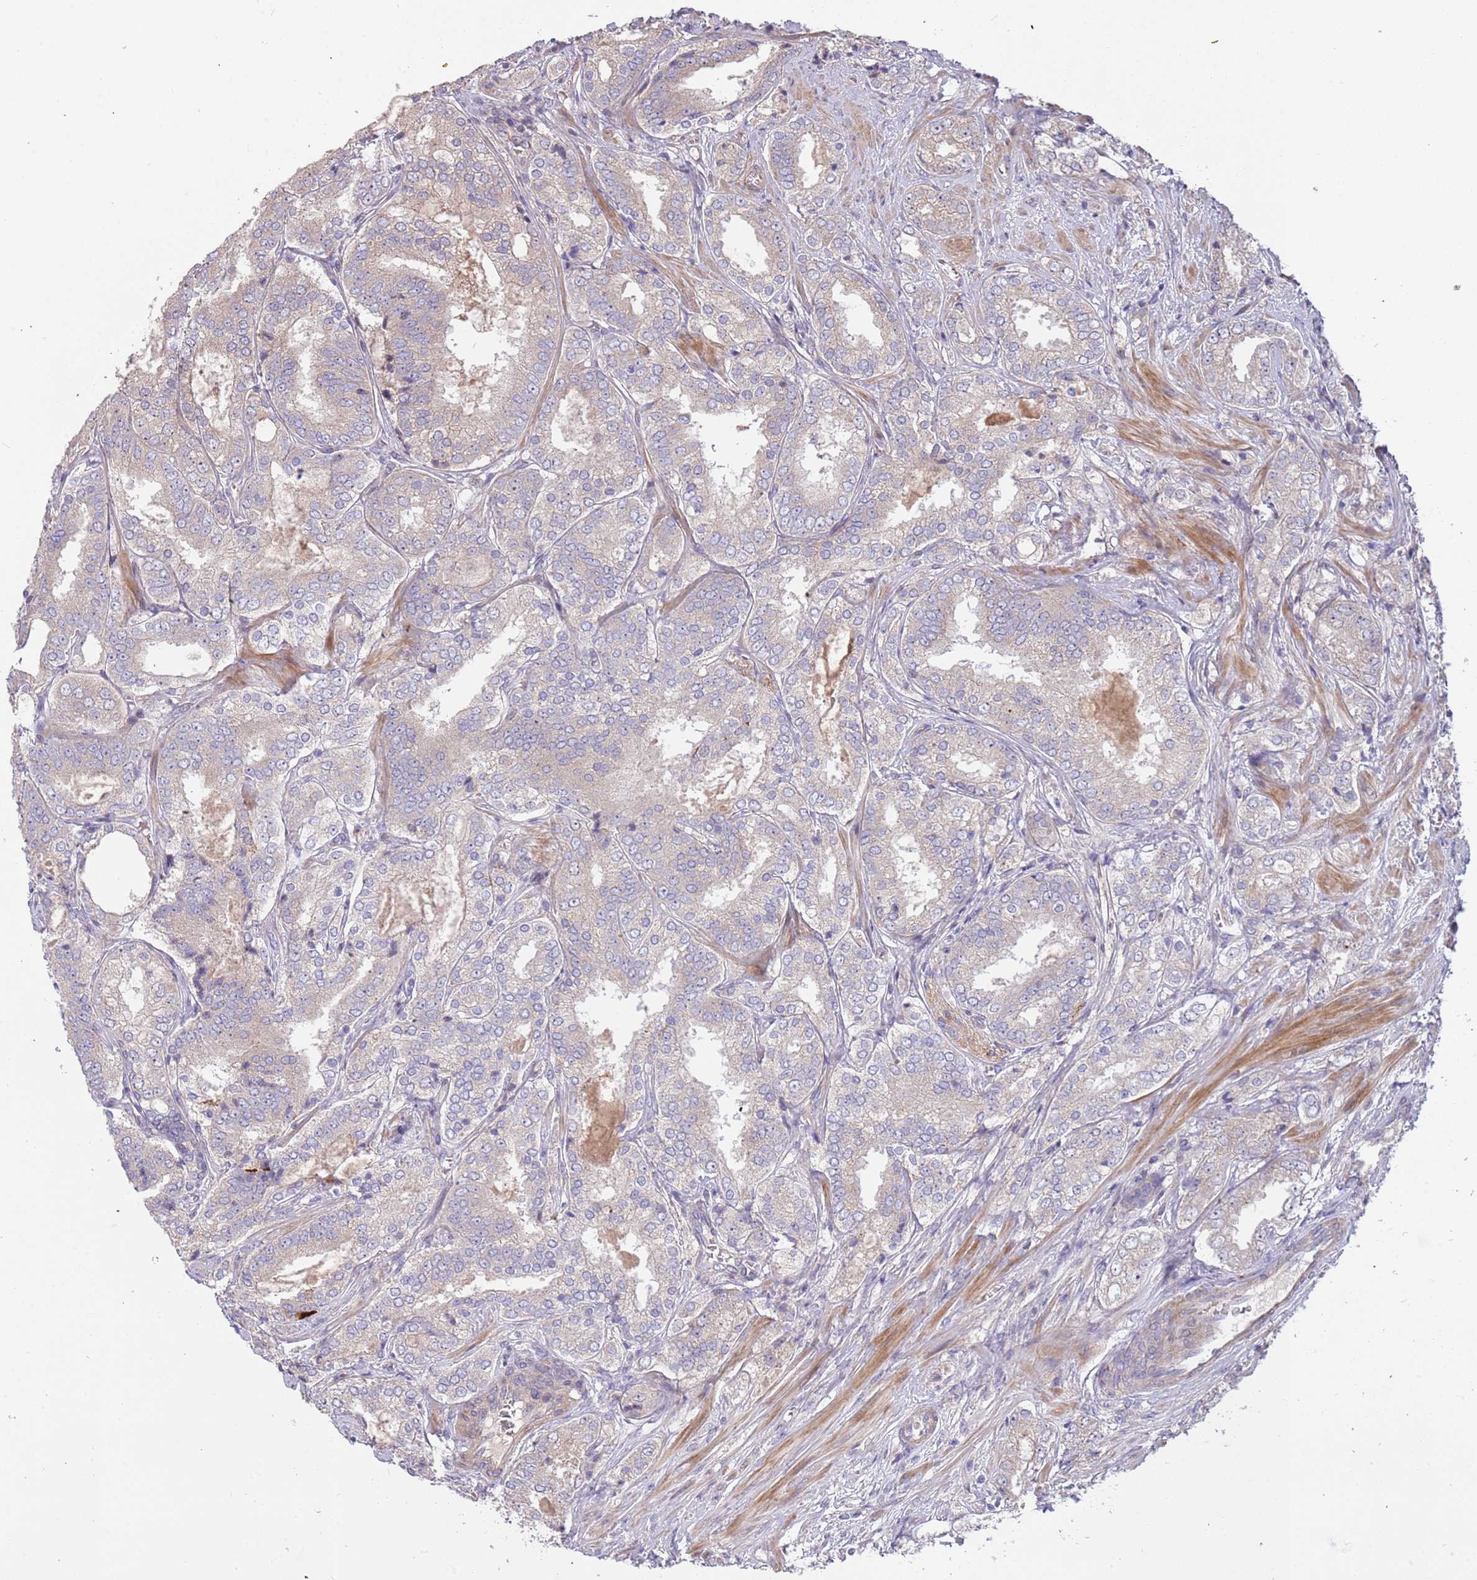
{"staining": {"intensity": "negative", "quantity": "none", "location": "none"}, "tissue": "prostate cancer", "cell_type": "Tumor cells", "image_type": "cancer", "snomed": [{"axis": "morphology", "description": "Adenocarcinoma, High grade"}, {"axis": "topography", "description": "Prostate"}], "caption": "Tumor cells show no significant protein positivity in prostate cancer (adenocarcinoma (high-grade)). (DAB (3,3'-diaminobenzidine) immunohistochemistry (IHC) visualized using brightfield microscopy, high magnification).", "gene": "TRAPPC6B", "patient": {"sex": "male", "age": 63}}